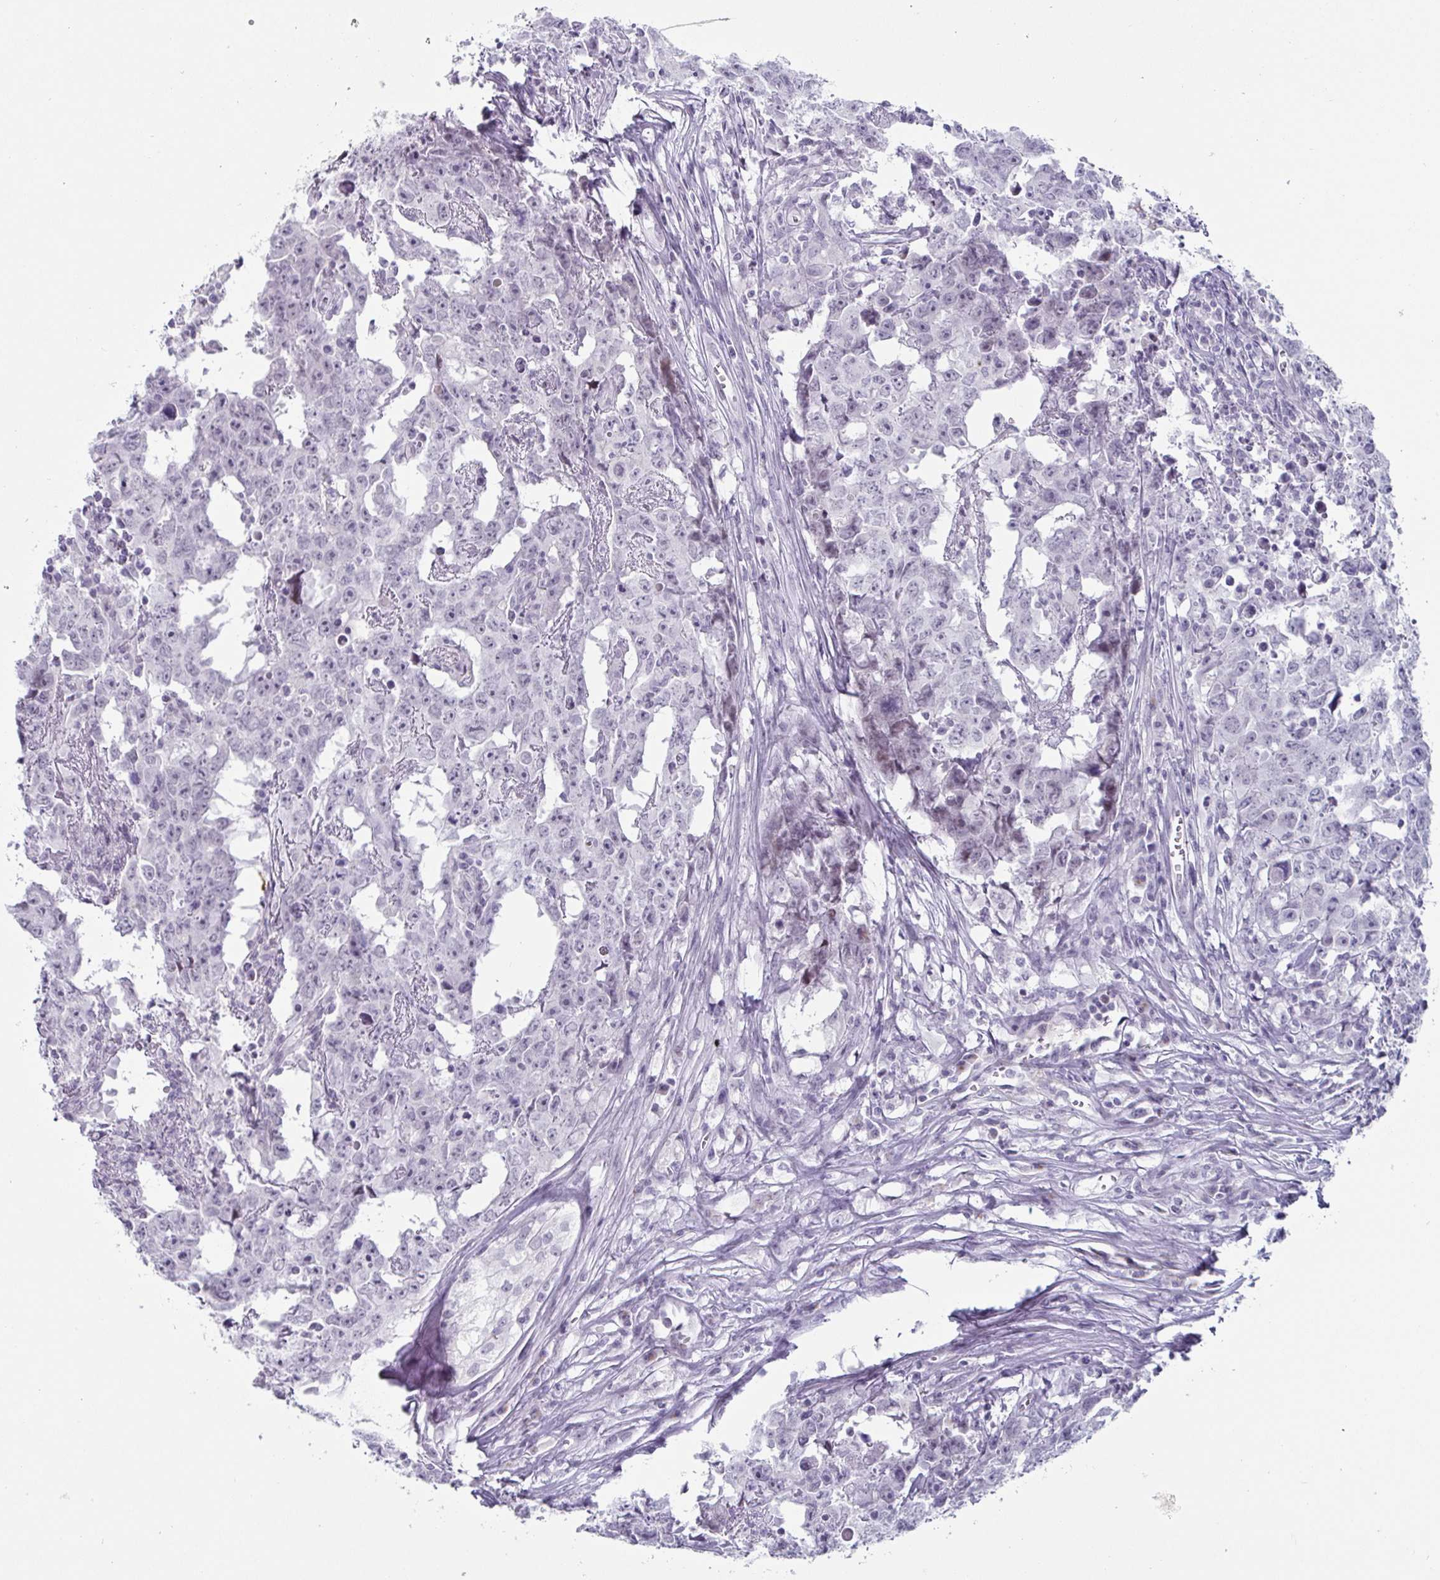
{"staining": {"intensity": "negative", "quantity": "none", "location": "none"}, "tissue": "testis cancer", "cell_type": "Tumor cells", "image_type": "cancer", "snomed": [{"axis": "morphology", "description": "Carcinoma, Embryonal, NOS"}, {"axis": "topography", "description": "Testis"}], "caption": "A micrograph of human testis cancer (embryonal carcinoma) is negative for staining in tumor cells. Brightfield microscopy of immunohistochemistry (IHC) stained with DAB (3,3'-diaminobenzidine) (brown) and hematoxylin (blue), captured at high magnification.", "gene": "VSIG10L", "patient": {"sex": "male", "age": 22}}